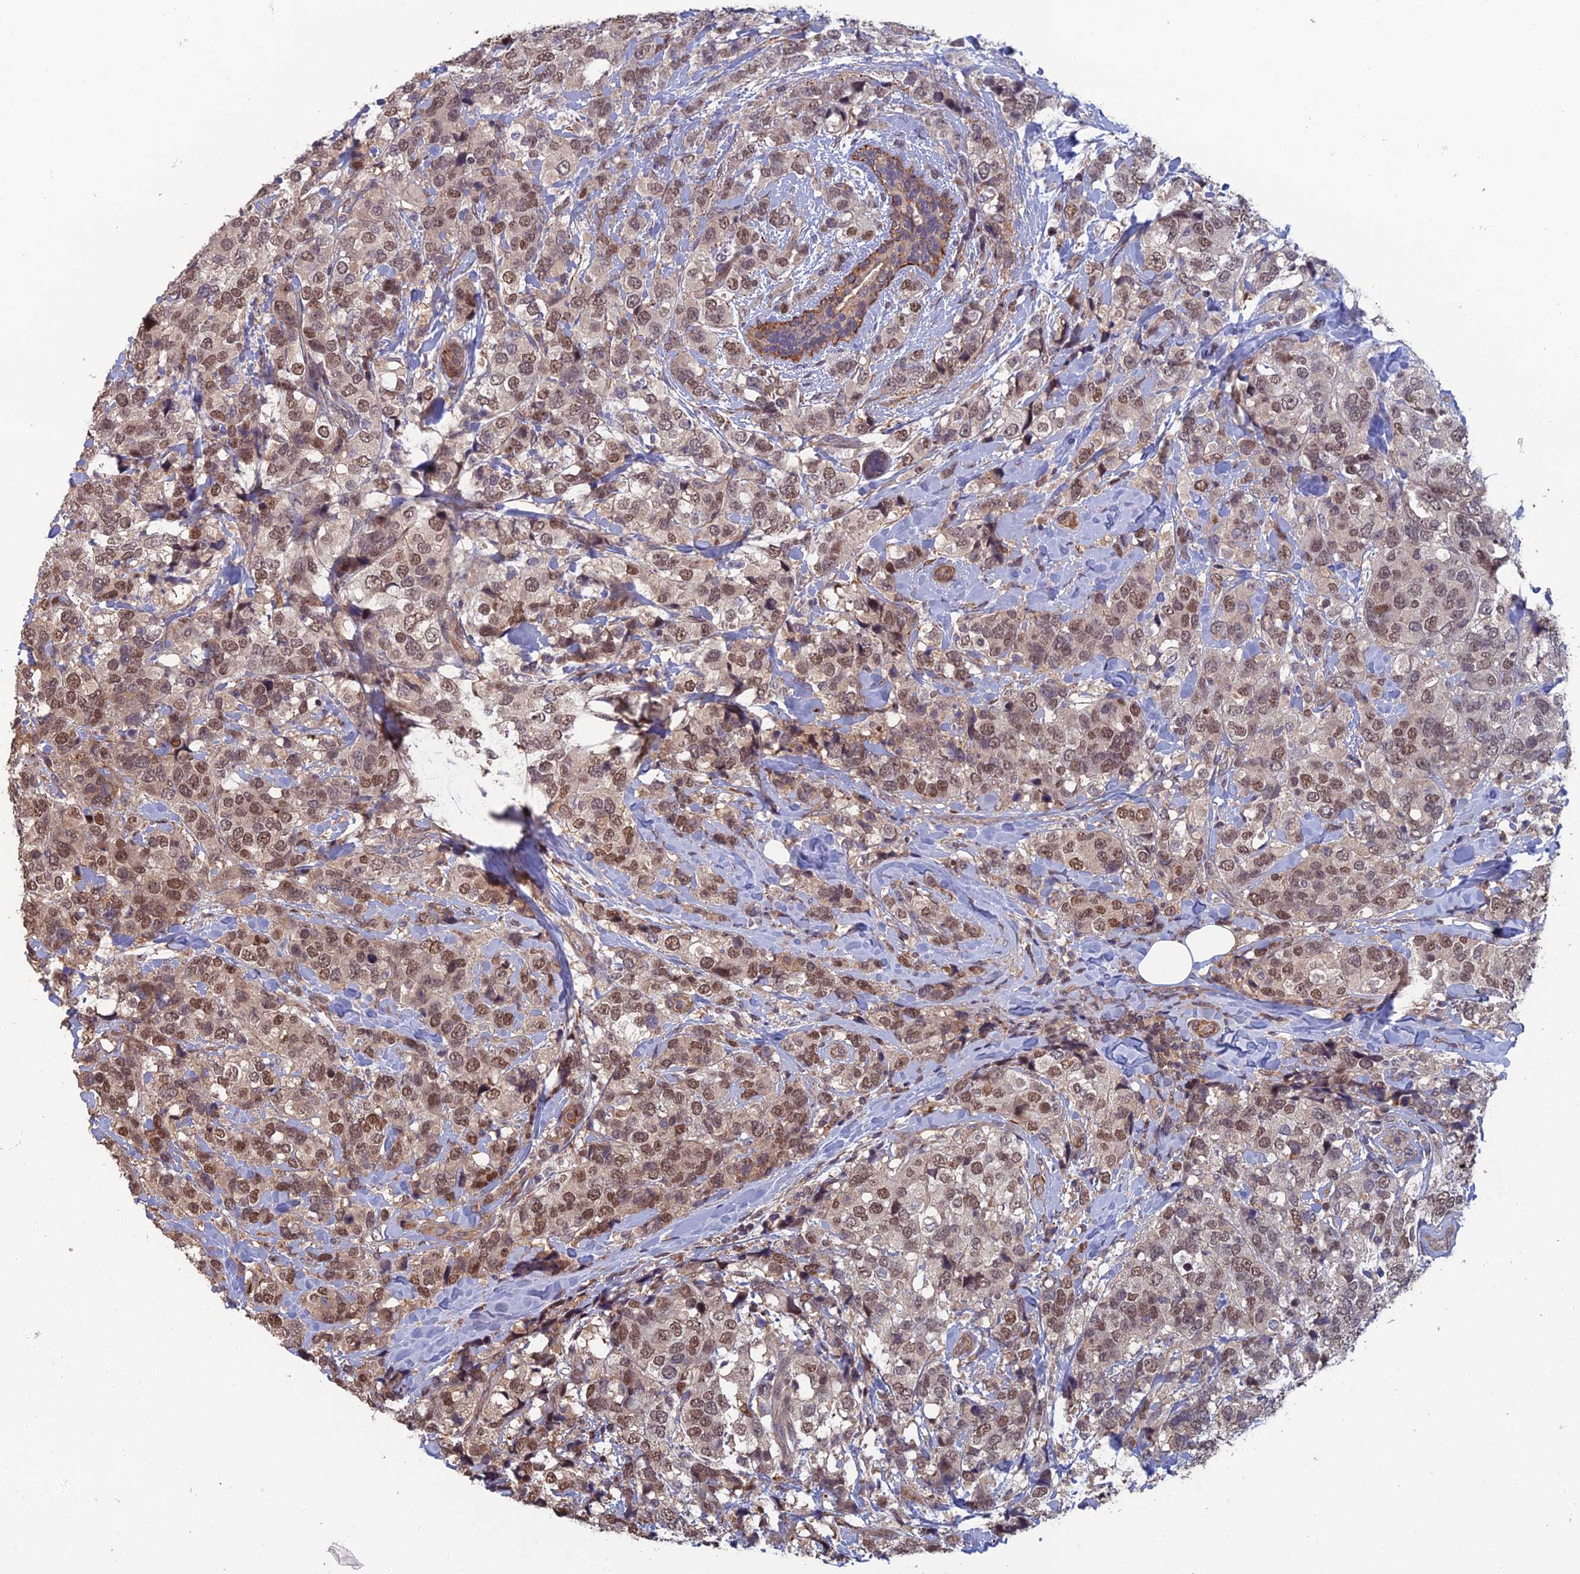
{"staining": {"intensity": "moderate", "quantity": ">75%", "location": "nuclear"}, "tissue": "breast cancer", "cell_type": "Tumor cells", "image_type": "cancer", "snomed": [{"axis": "morphology", "description": "Lobular carcinoma"}, {"axis": "topography", "description": "Breast"}], "caption": "Moderate nuclear expression is present in about >75% of tumor cells in breast lobular carcinoma.", "gene": "CCDC183", "patient": {"sex": "female", "age": 59}}